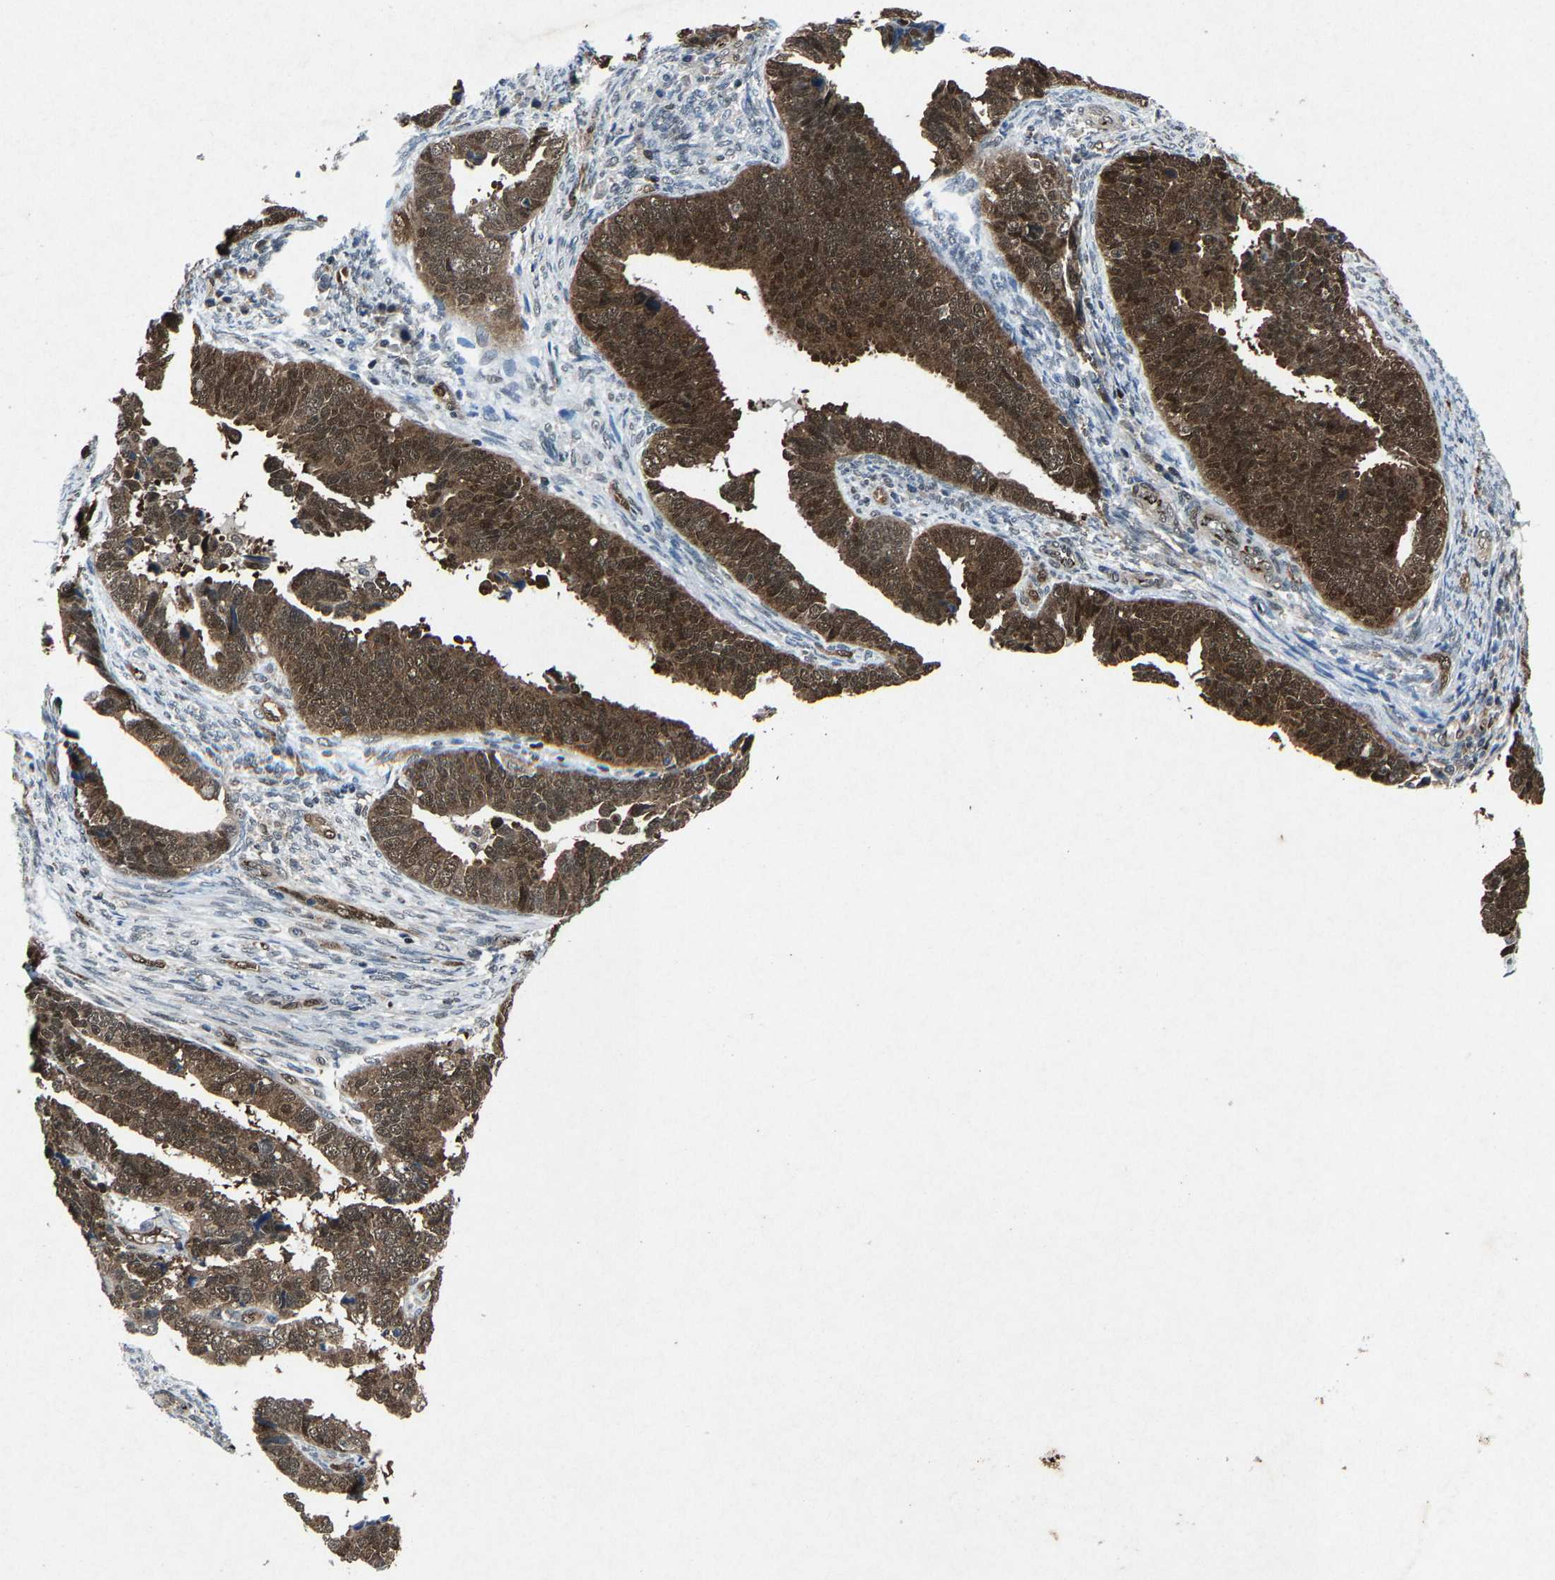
{"staining": {"intensity": "moderate", "quantity": ">75%", "location": "cytoplasmic/membranous,nuclear"}, "tissue": "endometrial cancer", "cell_type": "Tumor cells", "image_type": "cancer", "snomed": [{"axis": "morphology", "description": "Adenocarcinoma, NOS"}, {"axis": "topography", "description": "Endometrium"}], "caption": "Immunohistochemical staining of adenocarcinoma (endometrial) exhibits medium levels of moderate cytoplasmic/membranous and nuclear expression in approximately >75% of tumor cells. (DAB (3,3'-diaminobenzidine) IHC with brightfield microscopy, high magnification).", "gene": "ATXN3", "patient": {"sex": "female", "age": 75}}